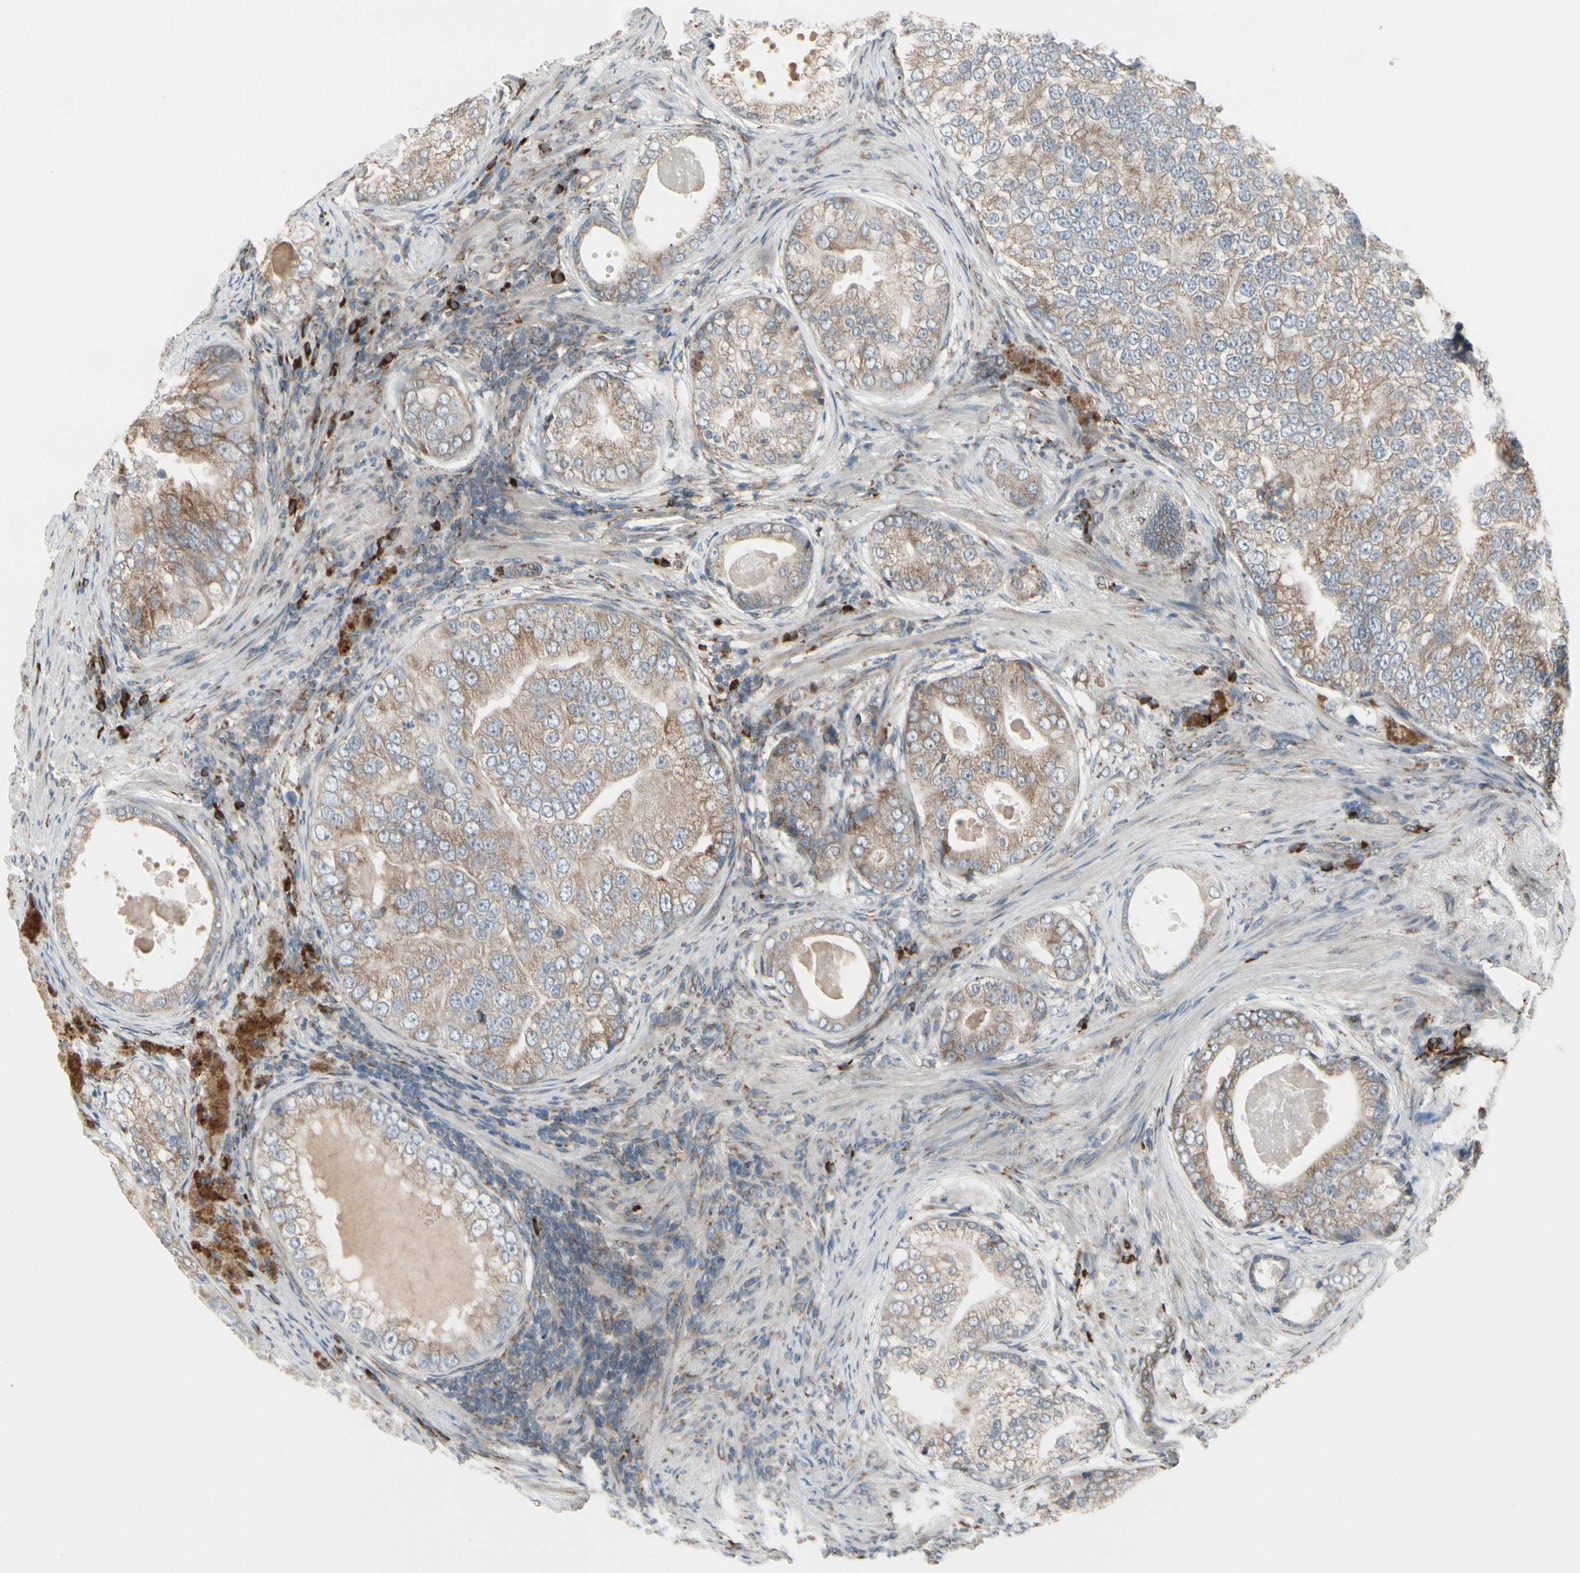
{"staining": {"intensity": "moderate", "quantity": ">75%", "location": "cytoplasmic/membranous"}, "tissue": "prostate cancer", "cell_type": "Tumor cells", "image_type": "cancer", "snomed": [{"axis": "morphology", "description": "Adenocarcinoma, High grade"}, {"axis": "topography", "description": "Prostate"}], "caption": "Immunohistochemistry (IHC) photomicrograph of neoplastic tissue: human adenocarcinoma (high-grade) (prostate) stained using immunohistochemistry displays medium levels of moderate protein expression localized specifically in the cytoplasmic/membranous of tumor cells, appearing as a cytoplasmic/membranous brown color.", "gene": "FNDC3A", "patient": {"sex": "male", "age": 66}}